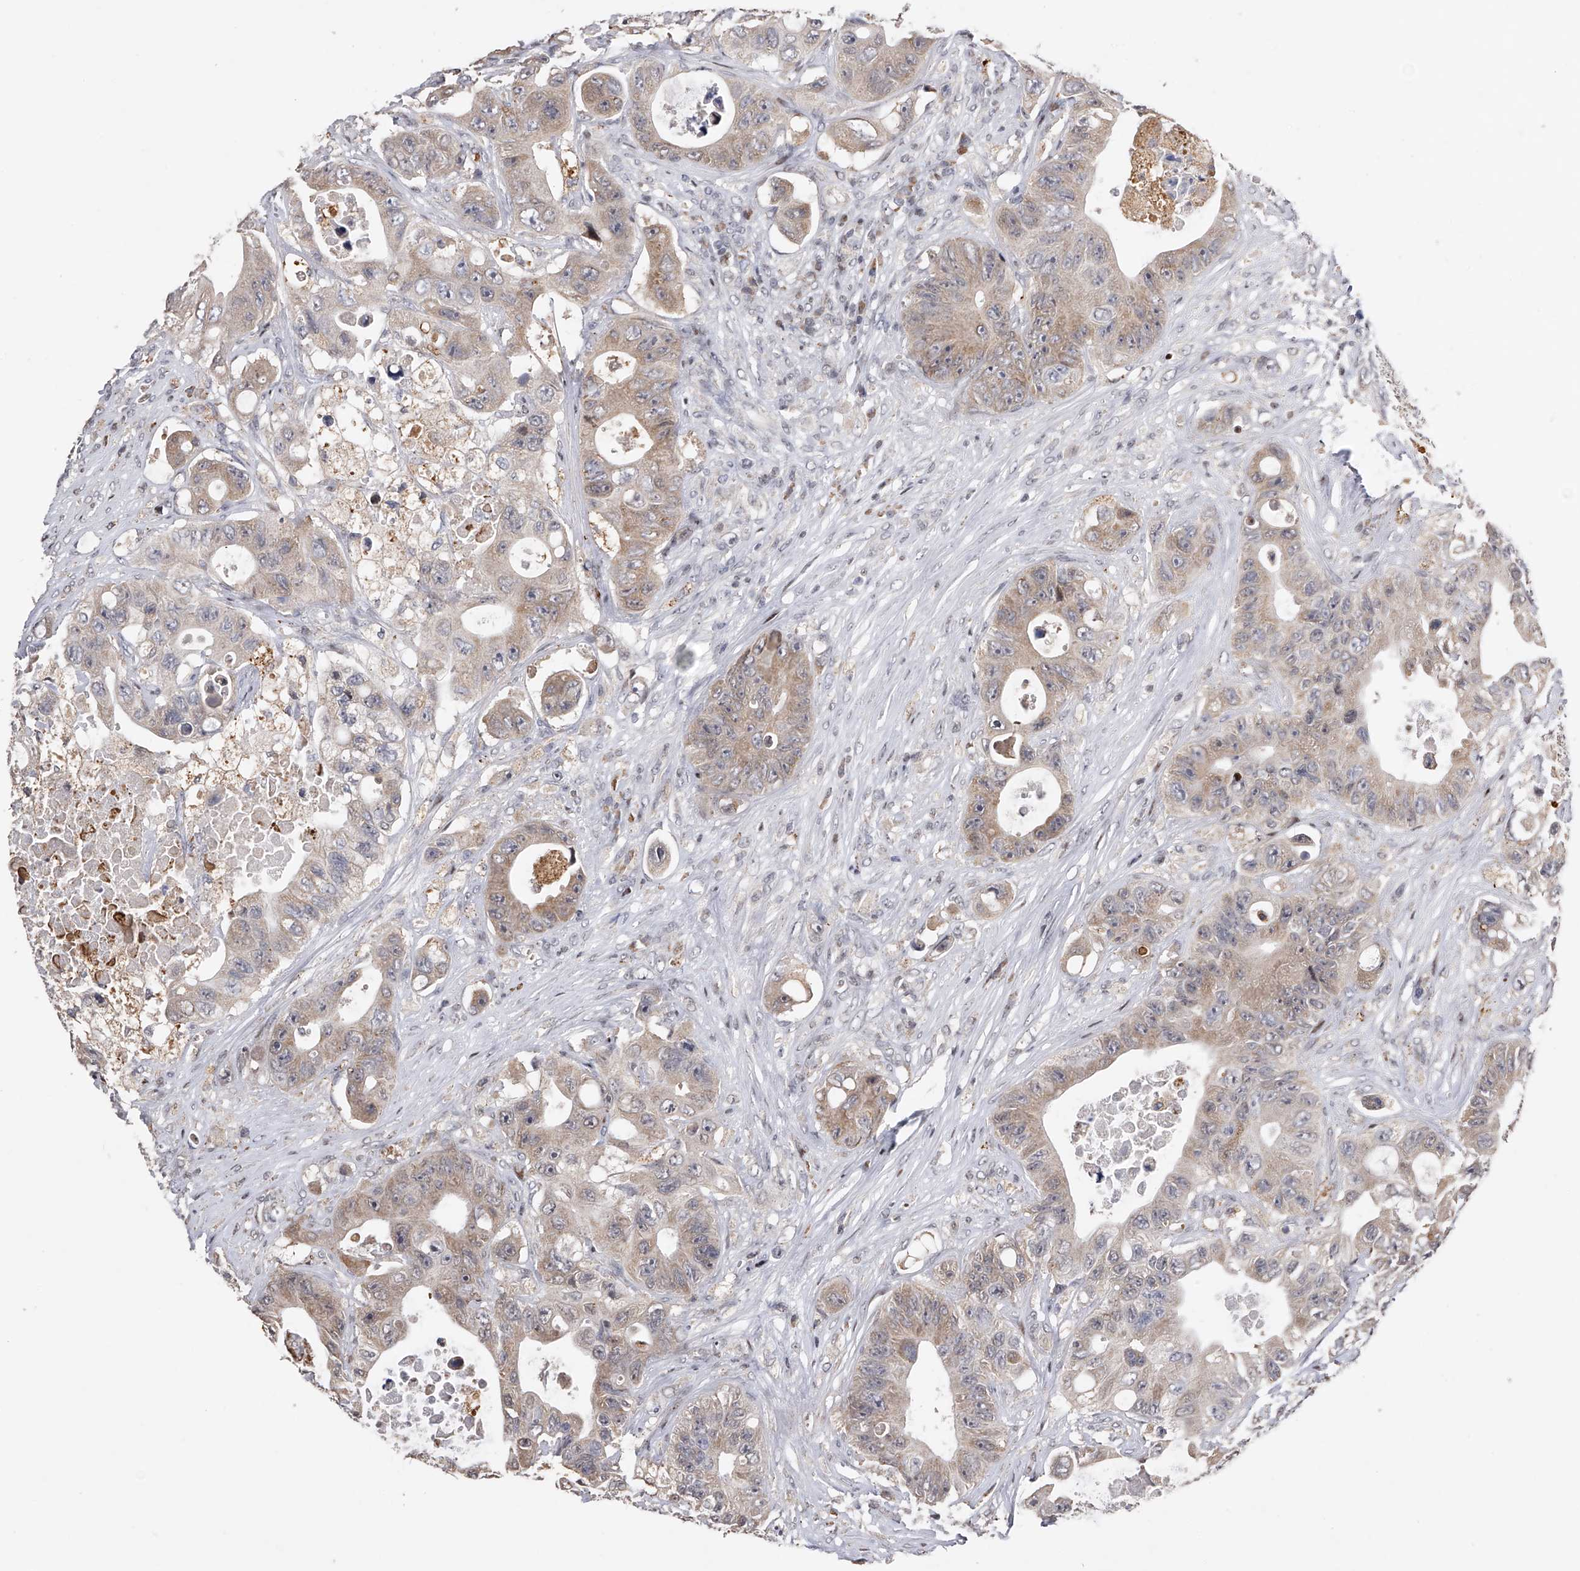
{"staining": {"intensity": "weak", "quantity": "<25%", "location": "cytoplasmic/membranous"}, "tissue": "colorectal cancer", "cell_type": "Tumor cells", "image_type": "cancer", "snomed": [{"axis": "morphology", "description": "Adenocarcinoma, NOS"}, {"axis": "topography", "description": "Colon"}], "caption": "High power microscopy histopathology image of an IHC image of adenocarcinoma (colorectal), revealing no significant expression in tumor cells.", "gene": "RWDD2A", "patient": {"sex": "female", "age": 46}}